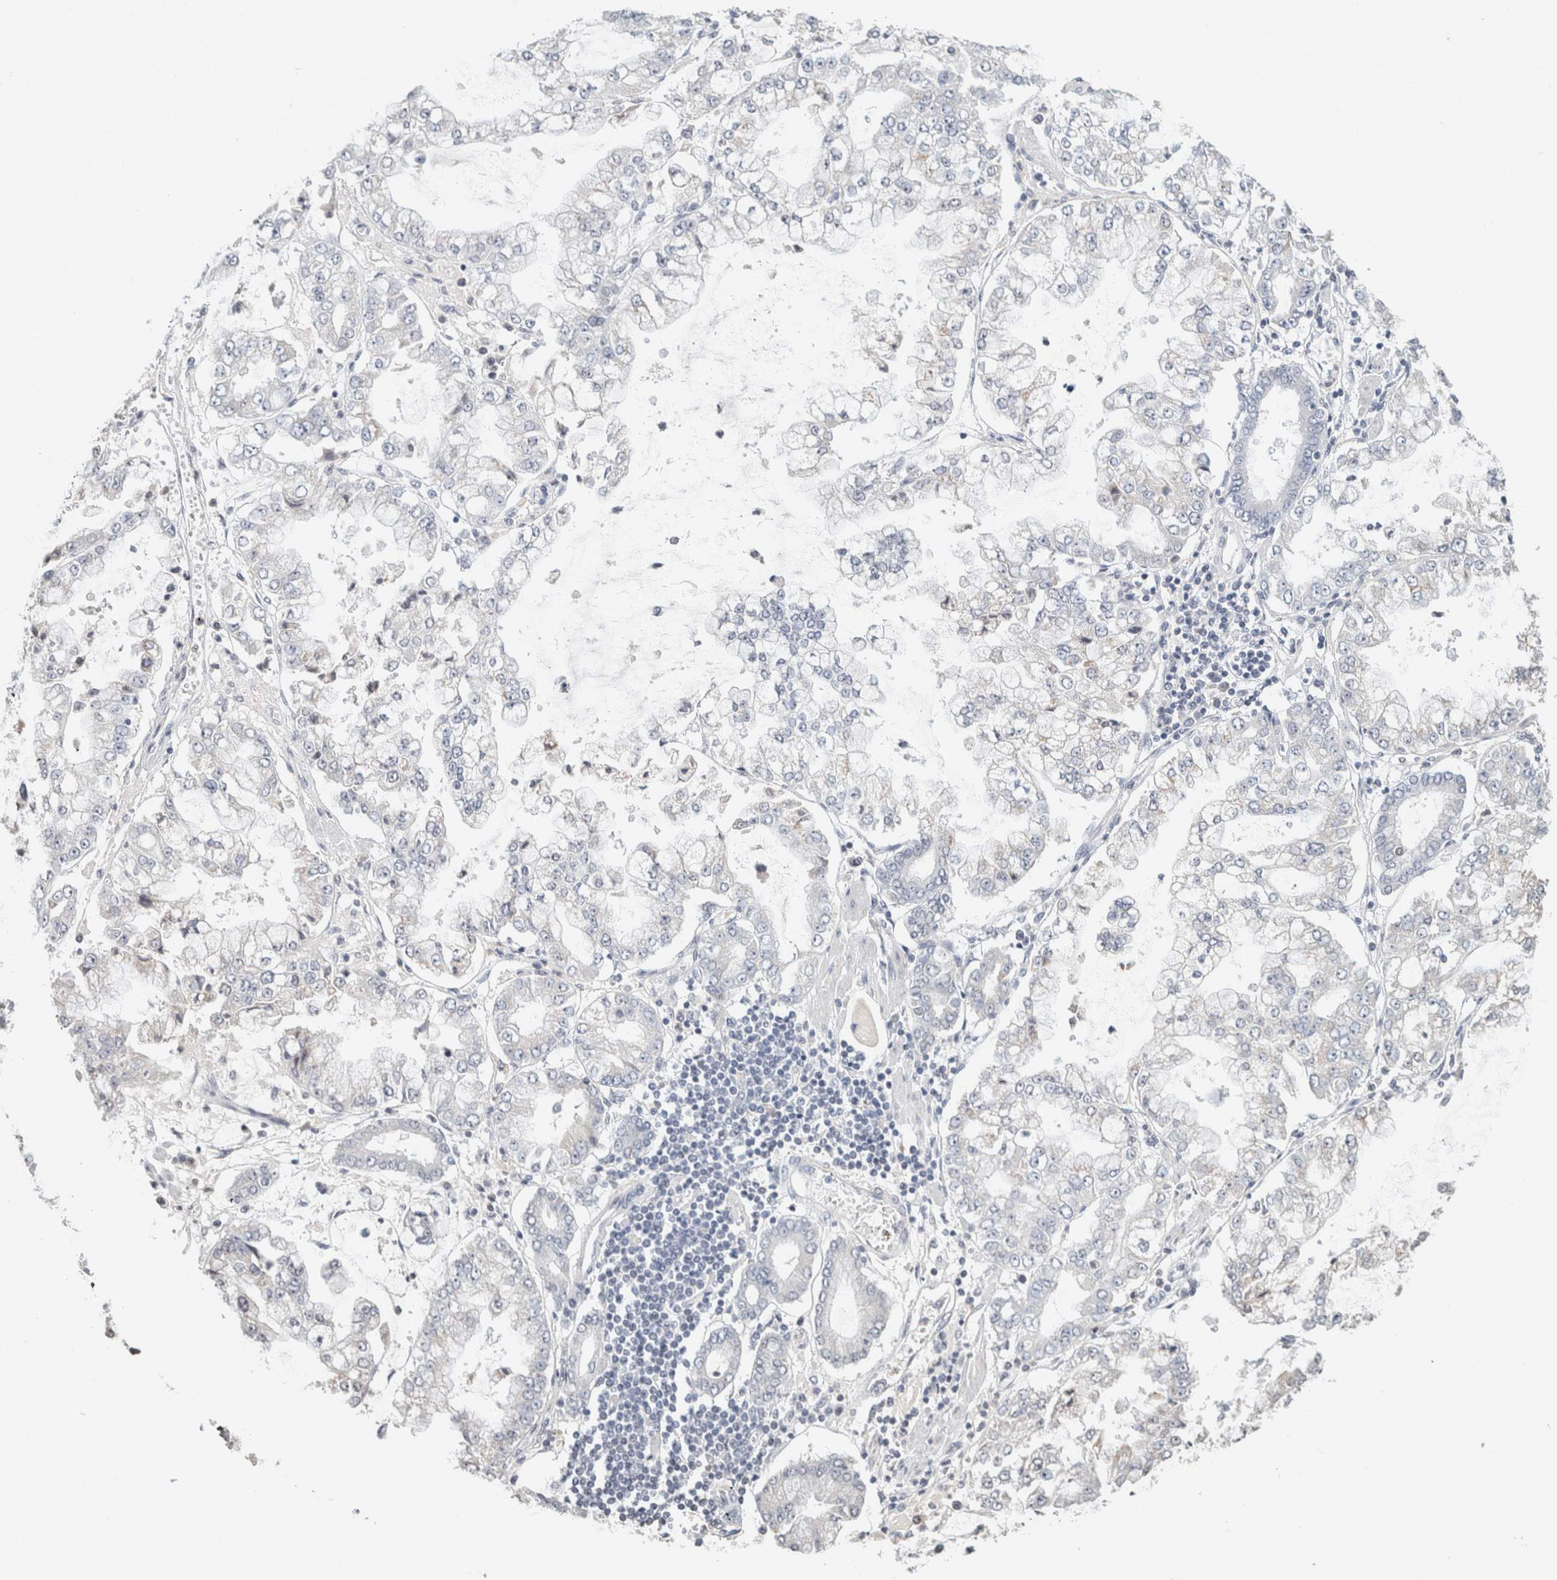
{"staining": {"intensity": "negative", "quantity": "none", "location": "none"}, "tissue": "stomach cancer", "cell_type": "Tumor cells", "image_type": "cancer", "snomed": [{"axis": "morphology", "description": "Adenocarcinoma, NOS"}, {"axis": "topography", "description": "Stomach"}], "caption": "Immunohistochemistry (IHC) of human adenocarcinoma (stomach) exhibits no expression in tumor cells. (Brightfield microscopy of DAB (3,3'-diaminobenzidine) immunohistochemistry (IHC) at high magnification).", "gene": "CRAT", "patient": {"sex": "male", "age": 76}}